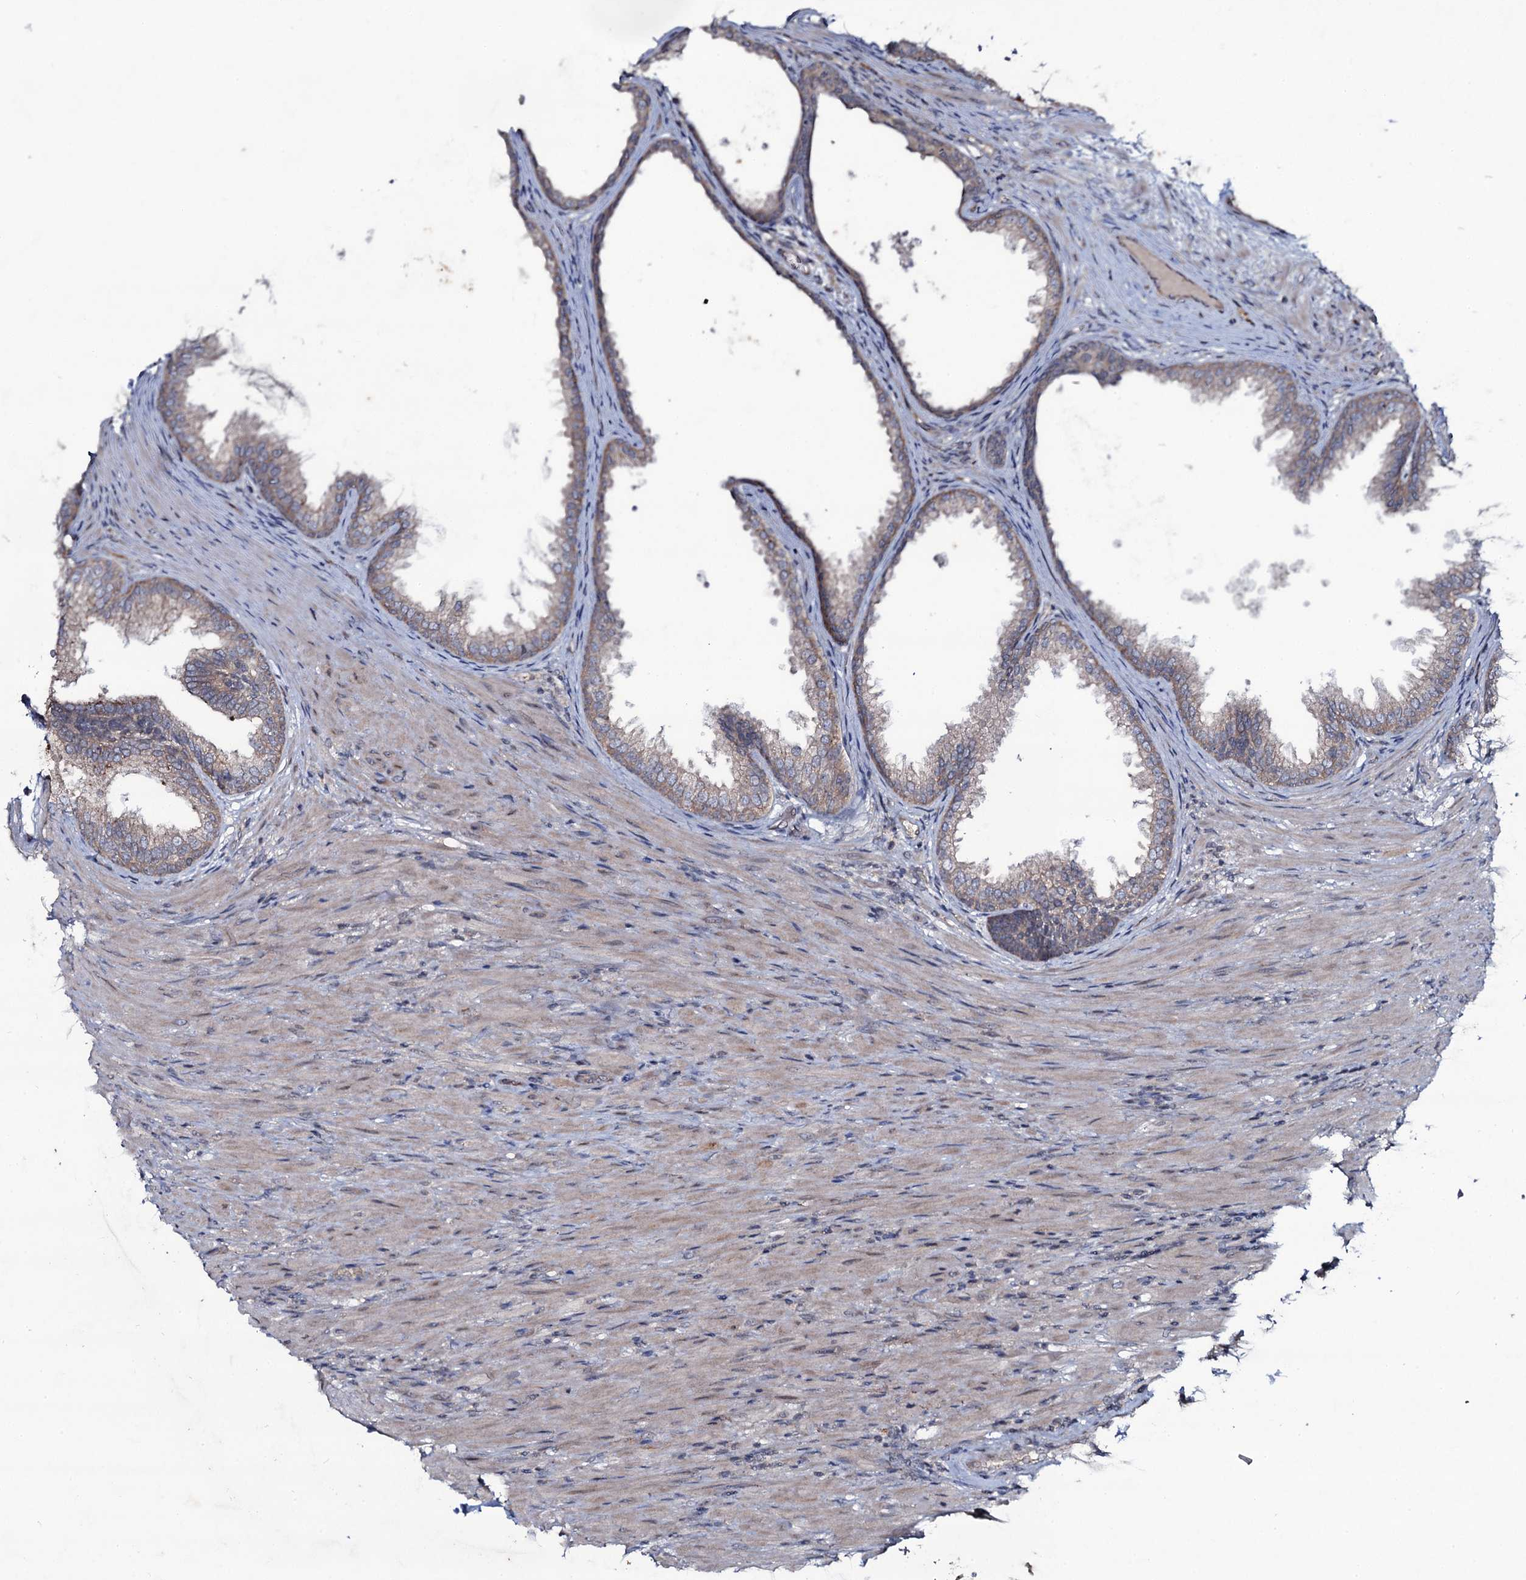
{"staining": {"intensity": "moderate", "quantity": "<25%", "location": "cytoplasmic/membranous"}, "tissue": "prostate", "cell_type": "Glandular cells", "image_type": "normal", "snomed": [{"axis": "morphology", "description": "Normal tissue, NOS"}, {"axis": "topography", "description": "Prostate"}], "caption": "Immunohistochemical staining of unremarkable prostate reveals <25% levels of moderate cytoplasmic/membranous protein staining in about <25% of glandular cells.", "gene": "SNAP23", "patient": {"sex": "male", "age": 76}}